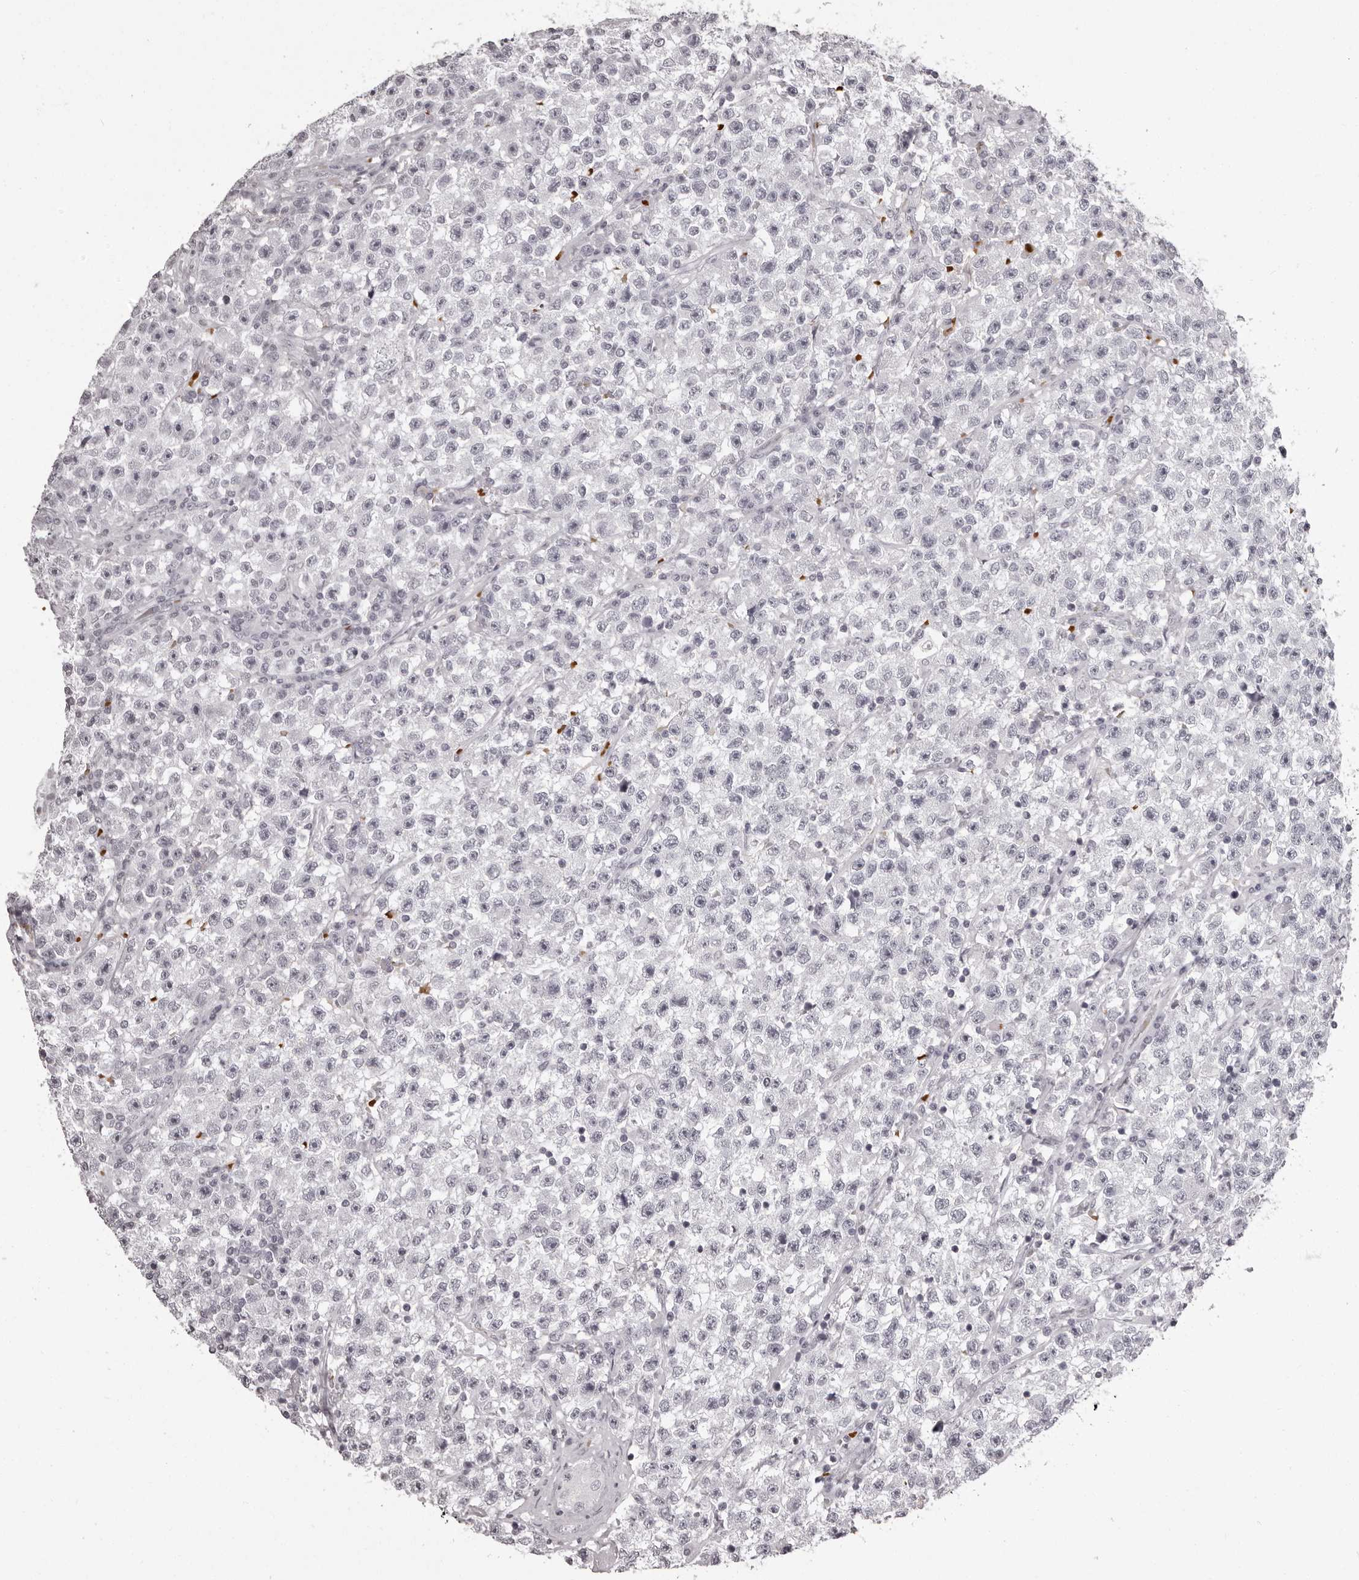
{"staining": {"intensity": "negative", "quantity": "none", "location": "none"}, "tissue": "testis cancer", "cell_type": "Tumor cells", "image_type": "cancer", "snomed": [{"axis": "morphology", "description": "Seminoma, NOS"}, {"axis": "topography", "description": "Testis"}], "caption": "Immunohistochemistry (IHC) histopathology image of testis seminoma stained for a protein (brown), which reveals no staining in tumor cells. The staining is performed using DAB brown chromogen with nuclei counter-stained in using hematoxylin.", "gene": "C8orf74", "patient": {"sex": "male", "age": 22}}